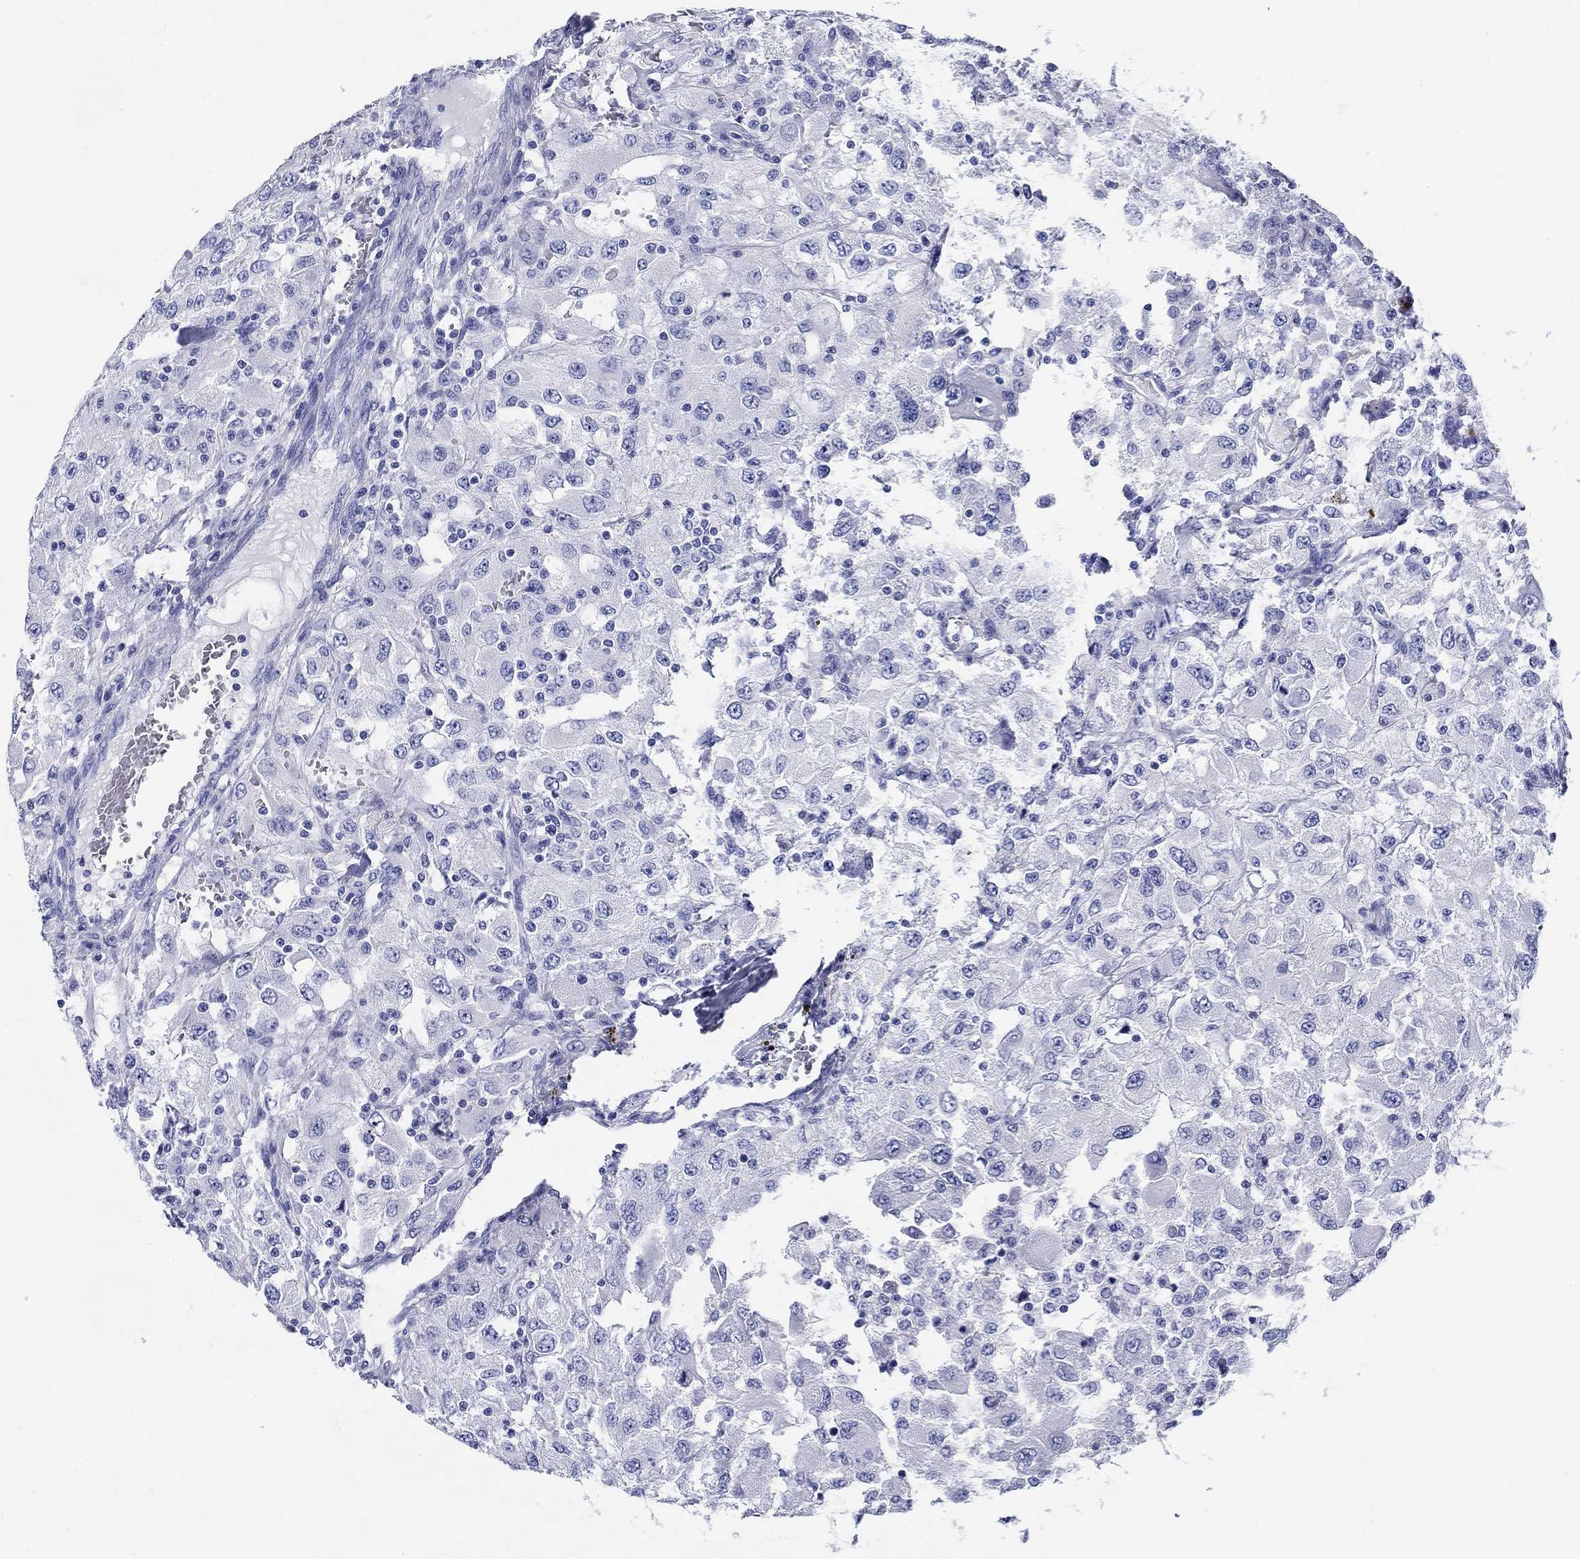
{"staining": {"intensity": "negative", "quantity": "none", "location": "none"}, "tissue": "renal cancer", "cell_type": "Tumor cells", "image_type": "cancer", "snomed": [{"axis": "morphology", "description": "Adenocarcinoma, NOS"}, {"axis": "topography", "description": "Kidney"}], "caption": "Human renal adenocarcinoma stained for a protein using IHC shows no expression in tumor cells.", "gene": "CRYGS", "patient": {"sex": "female", "age": 67}}